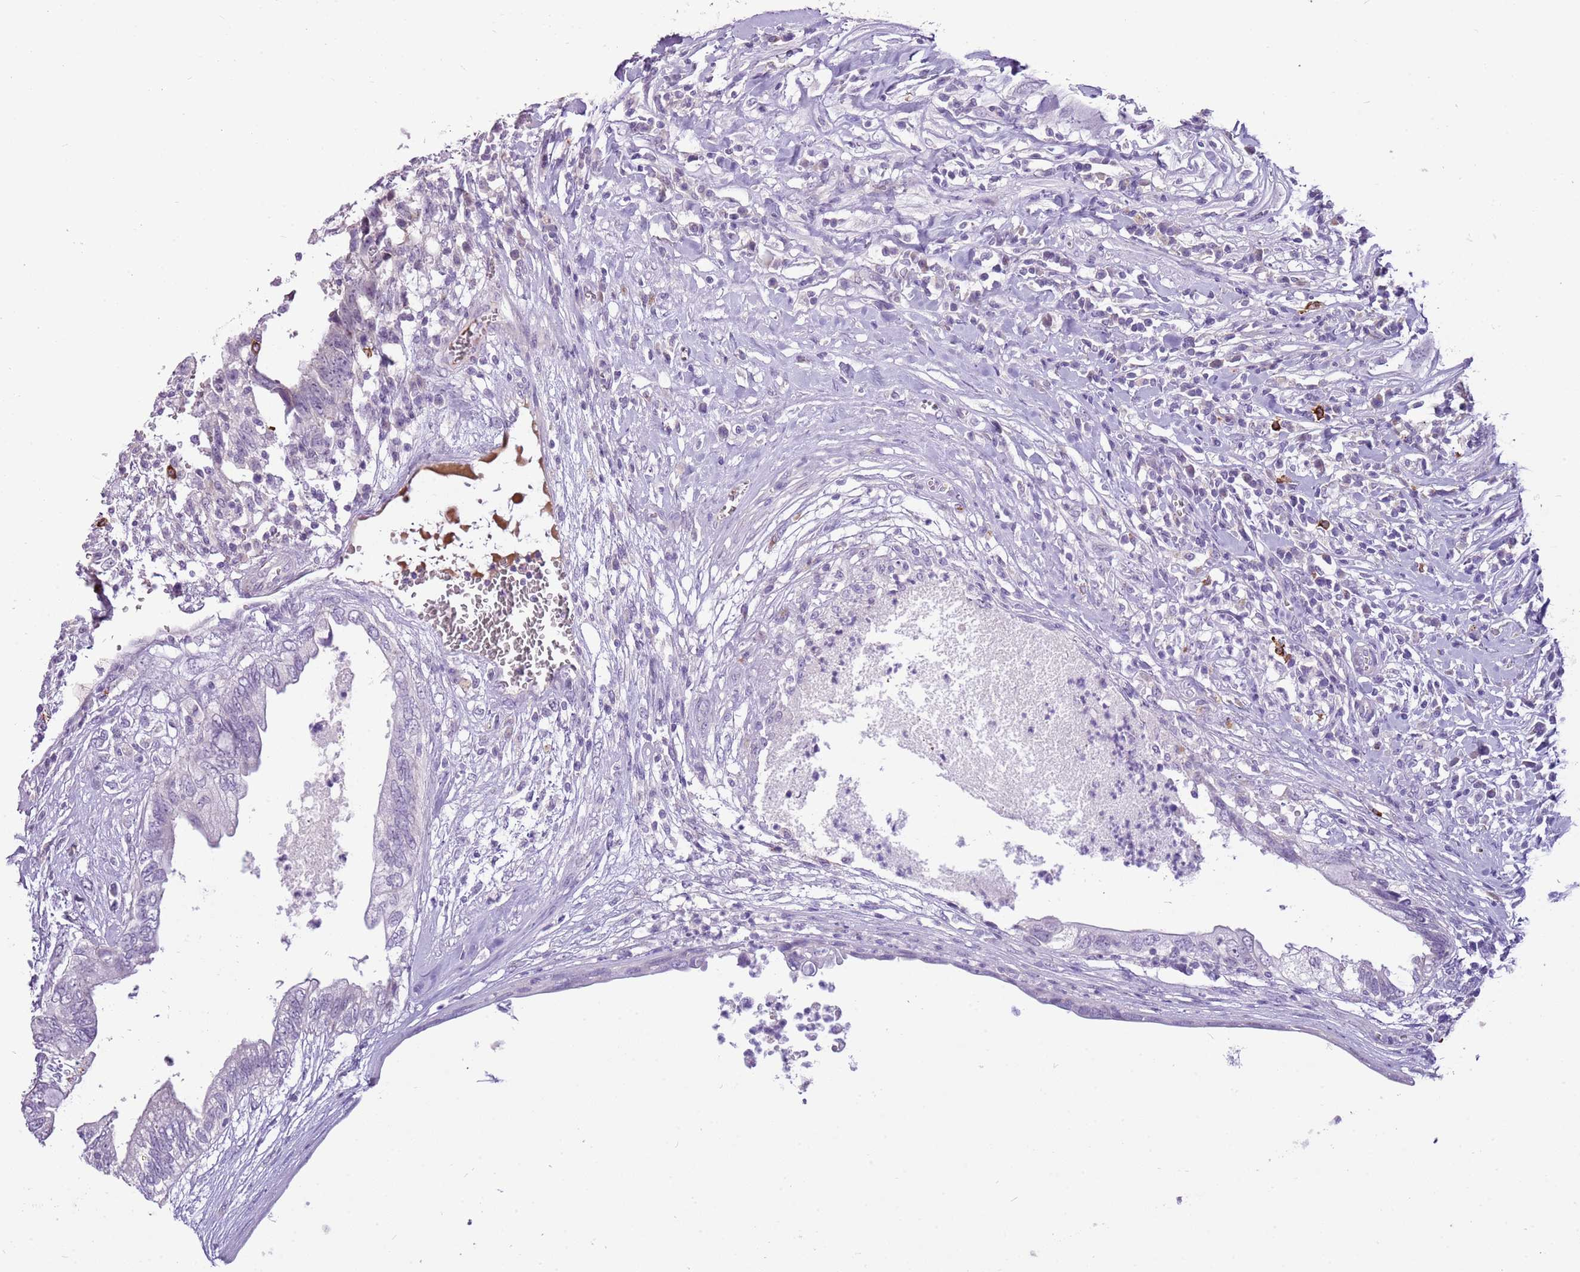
{"staining": {"intensity": "negative", "quantity": "none", "location": "none"}, "tissue": "testis cancer", "cell_type": "Tumor cells", "image_type": "cancer", "snomed": [{"axis": "morphology", "description": "Seminoma, NOS"}, {"axis": "morphology", "description": "Carcinoma, Embryonal, NOS"}, {"axis": "topography", "description": "Testis"}], "caption": "This is an IHC photomicrograph of human embryonal carcinoma (testis). There is no positivity in tumor cells.", "gene": "SCAMP5", "patient": {"sex": "male", "age": 29}}